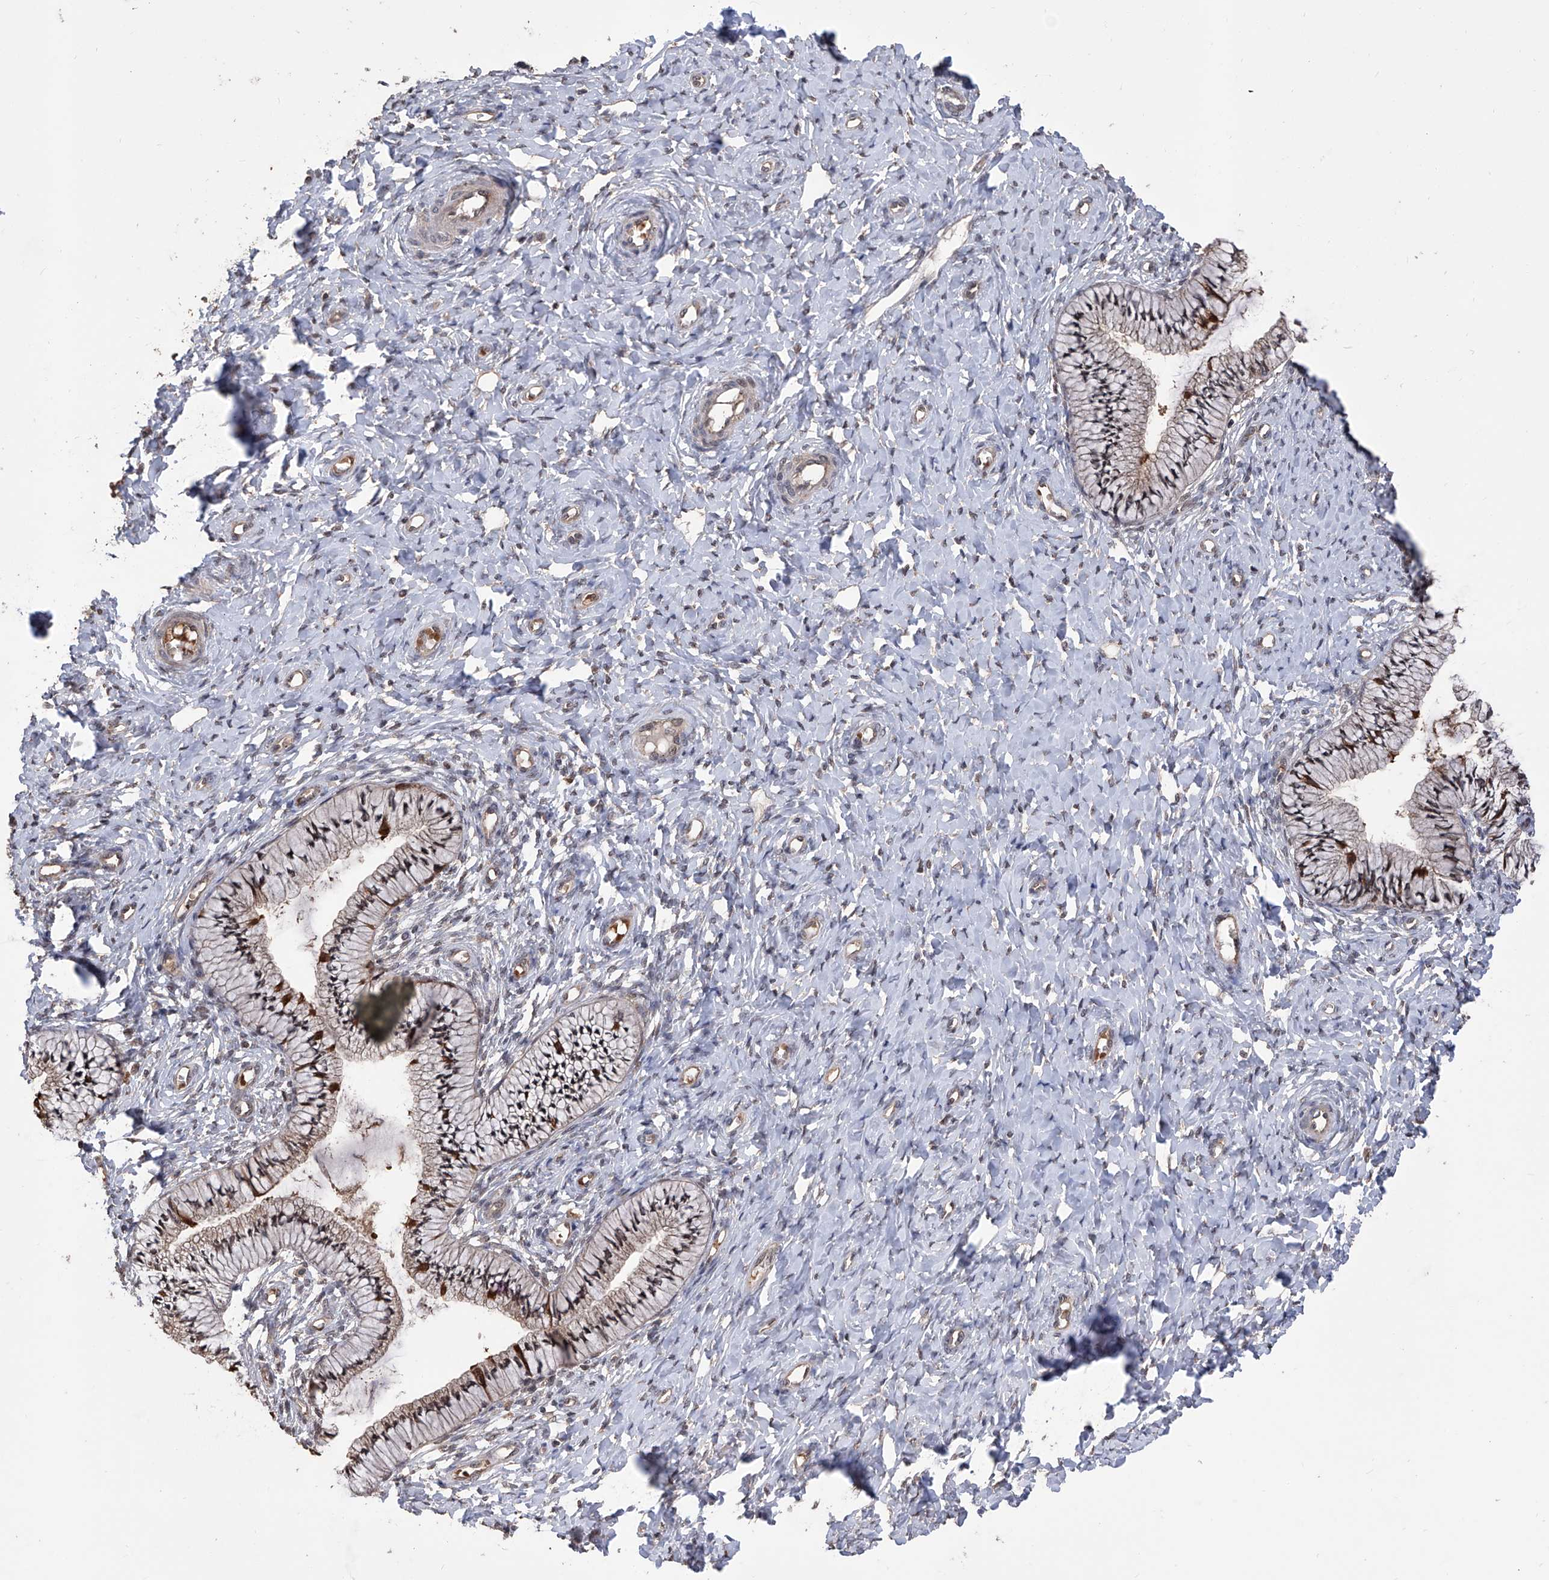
{"staining": {"intensity": "moderate", "quantity": ">75%", "location": "cytoplasmic/membranous,nuclear"}, "tissue": "cervix", "cell_type": "Glandular cells", "image_type": "normal", "snomed": [{"axis": "morphology", "description": "Normal tissue, NOS"}, {"axis": "topography", "description": "Cervix"}], "caption": "Protein analysis of normal cervix shows moderate cytoplasmic/membranous,nuclear staining in about >75% of glandular cells. The staining is performed using DAB brown chromogen to label protein expression. The nuclei are counter-stained blue using hematoxylin.", "gene": "LYSMD4", "patient": {"sex": "female", "age": 36}}